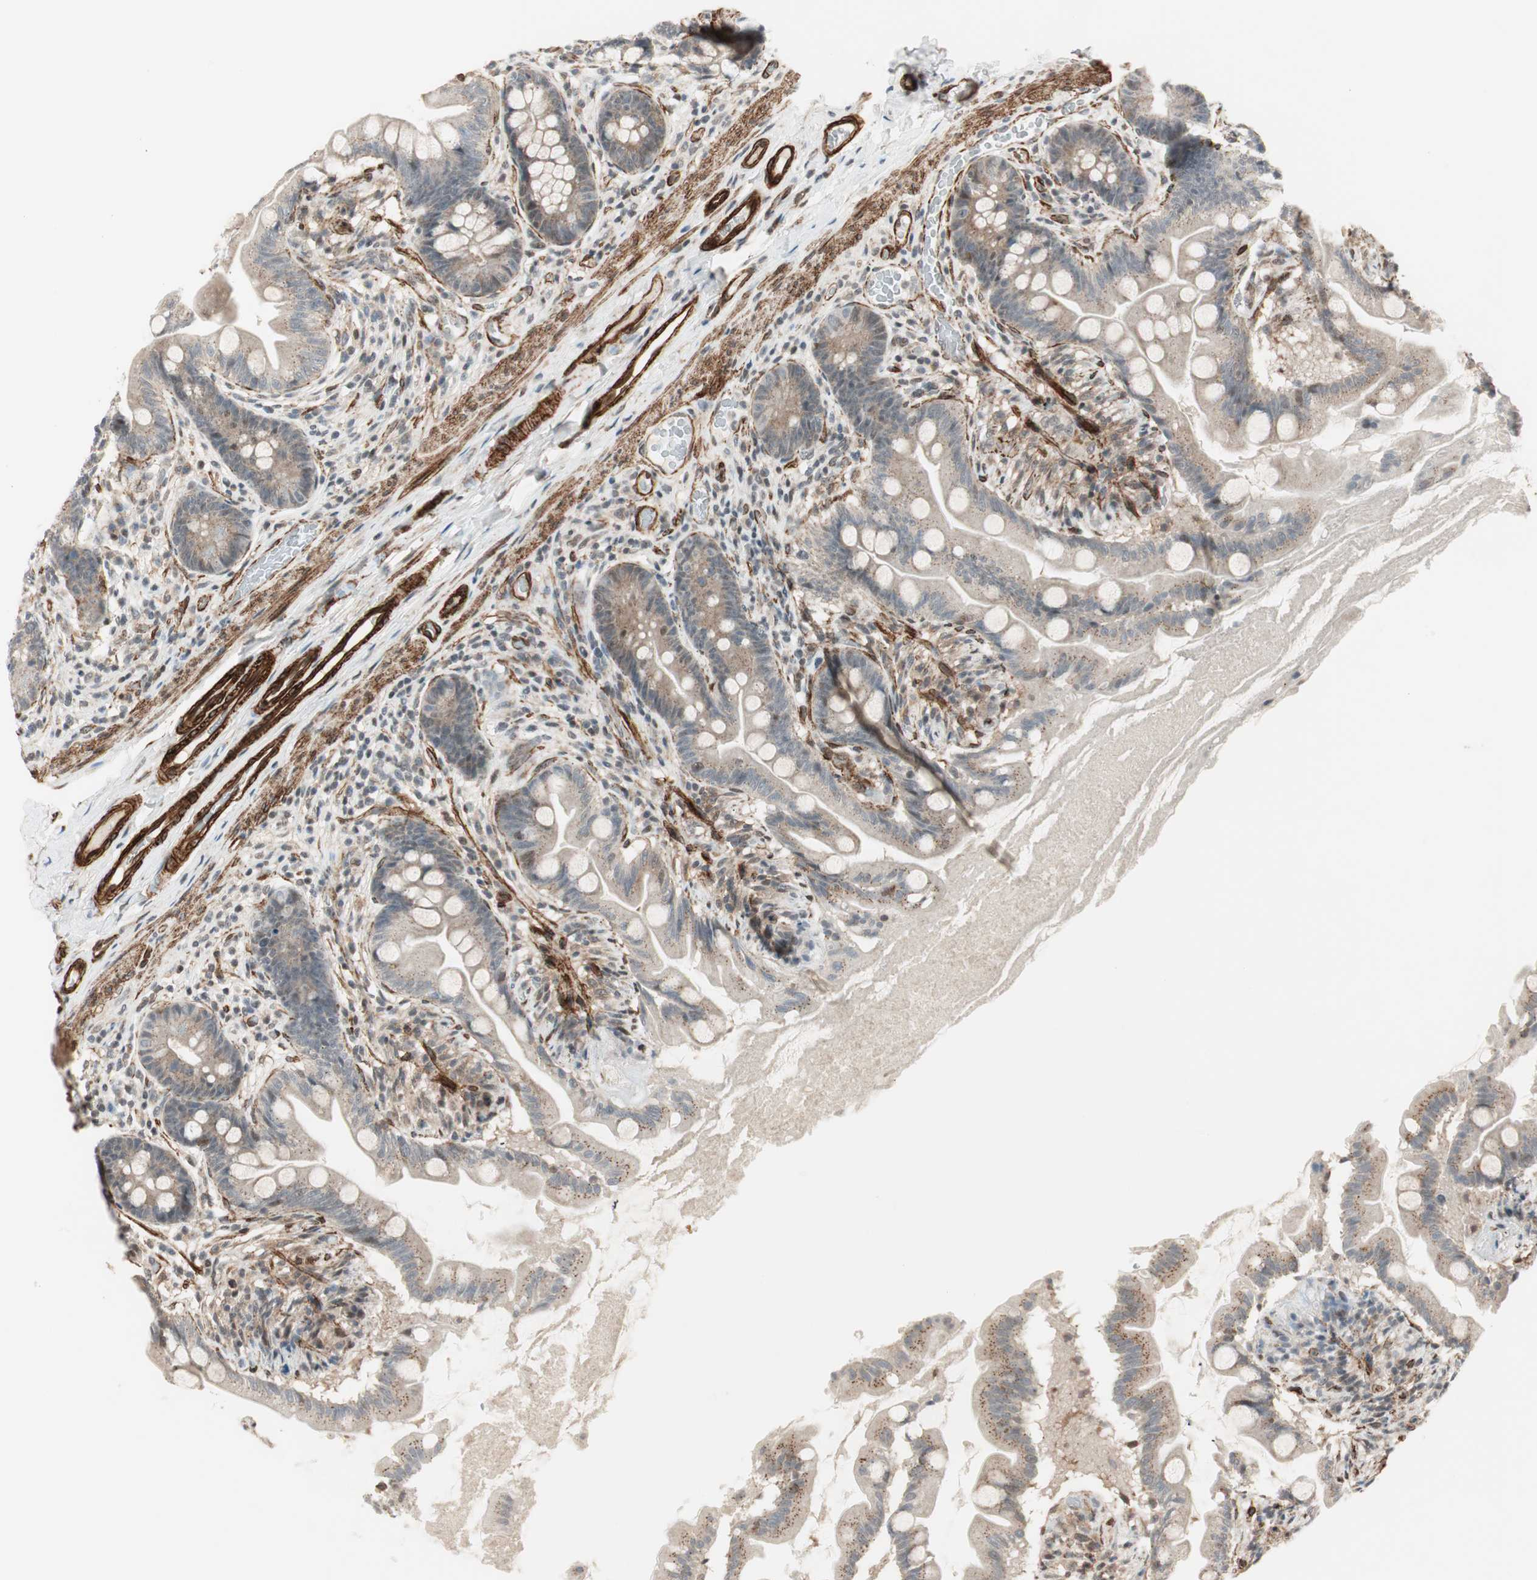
{"staining": {"intensity": "weak", "quantity": "25%-75%", "location": "cytoplasmic/membranous"}, "tissue": "small intestine", "cell_type": "Glandular cells", "image_type": "normal", "snomed": [{"axis": "morphology", "description": "Normal tissue, NOS"}, {"axis": "topography", "description": "Small intestine"}], "caption": "DAB (3,3'-diaminobenzidine) immunohistochemical staining of benign human small intestine shows weak cytoplasmic/membranous protein staining in approximately 25%-75% of glandular cells. The staining is performed using DAB (3,3'-diaminobenzidine) brown chromogen to label protein expression. The nuclei are counter-stained blue using hematoxylin.", "gene": "CDK19", "patient": {"sex": "female", "age": 56}}